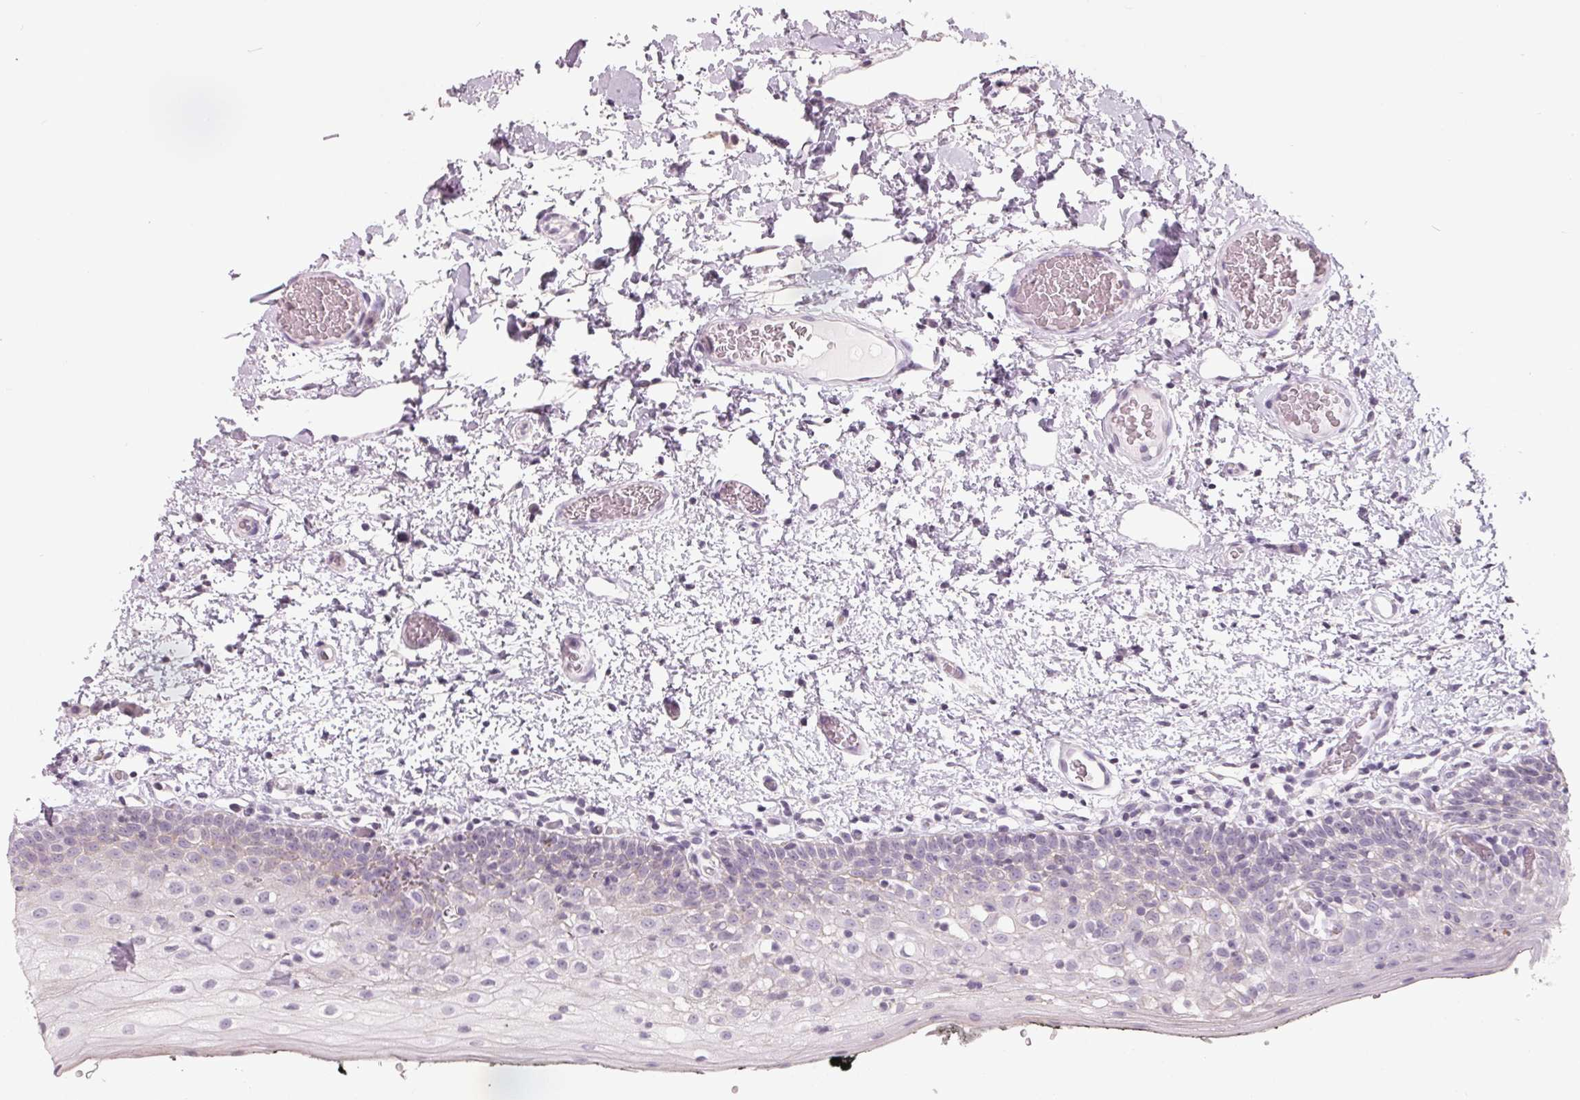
{"staining": {"intensity": "negative", "quantity": "none", "location": "none"}, "tissue": "oral mucosa", "cell_type": "Squamous epithelial cells", "image_type": "normal", "snomed": [{"axis": "morphology", "description": "Normal tissue, NOS"}, {"axis": "morphology", "description": "Squamous cell carcinoma, NOS"}, {"axis": "topography", "description": "Oral tissue"}, {"axis": "topography", "description": "Head-Neck"}], "caption": "Immunohistochemistry image of benign oral mucosa: oral mucosa stained with DAB (3,3'-diaminobenzidine) displays no significant protein positivity in squamous epithelial cells.", "gene": "FTCD", "patient": {"sex": "male", "age": 69}}